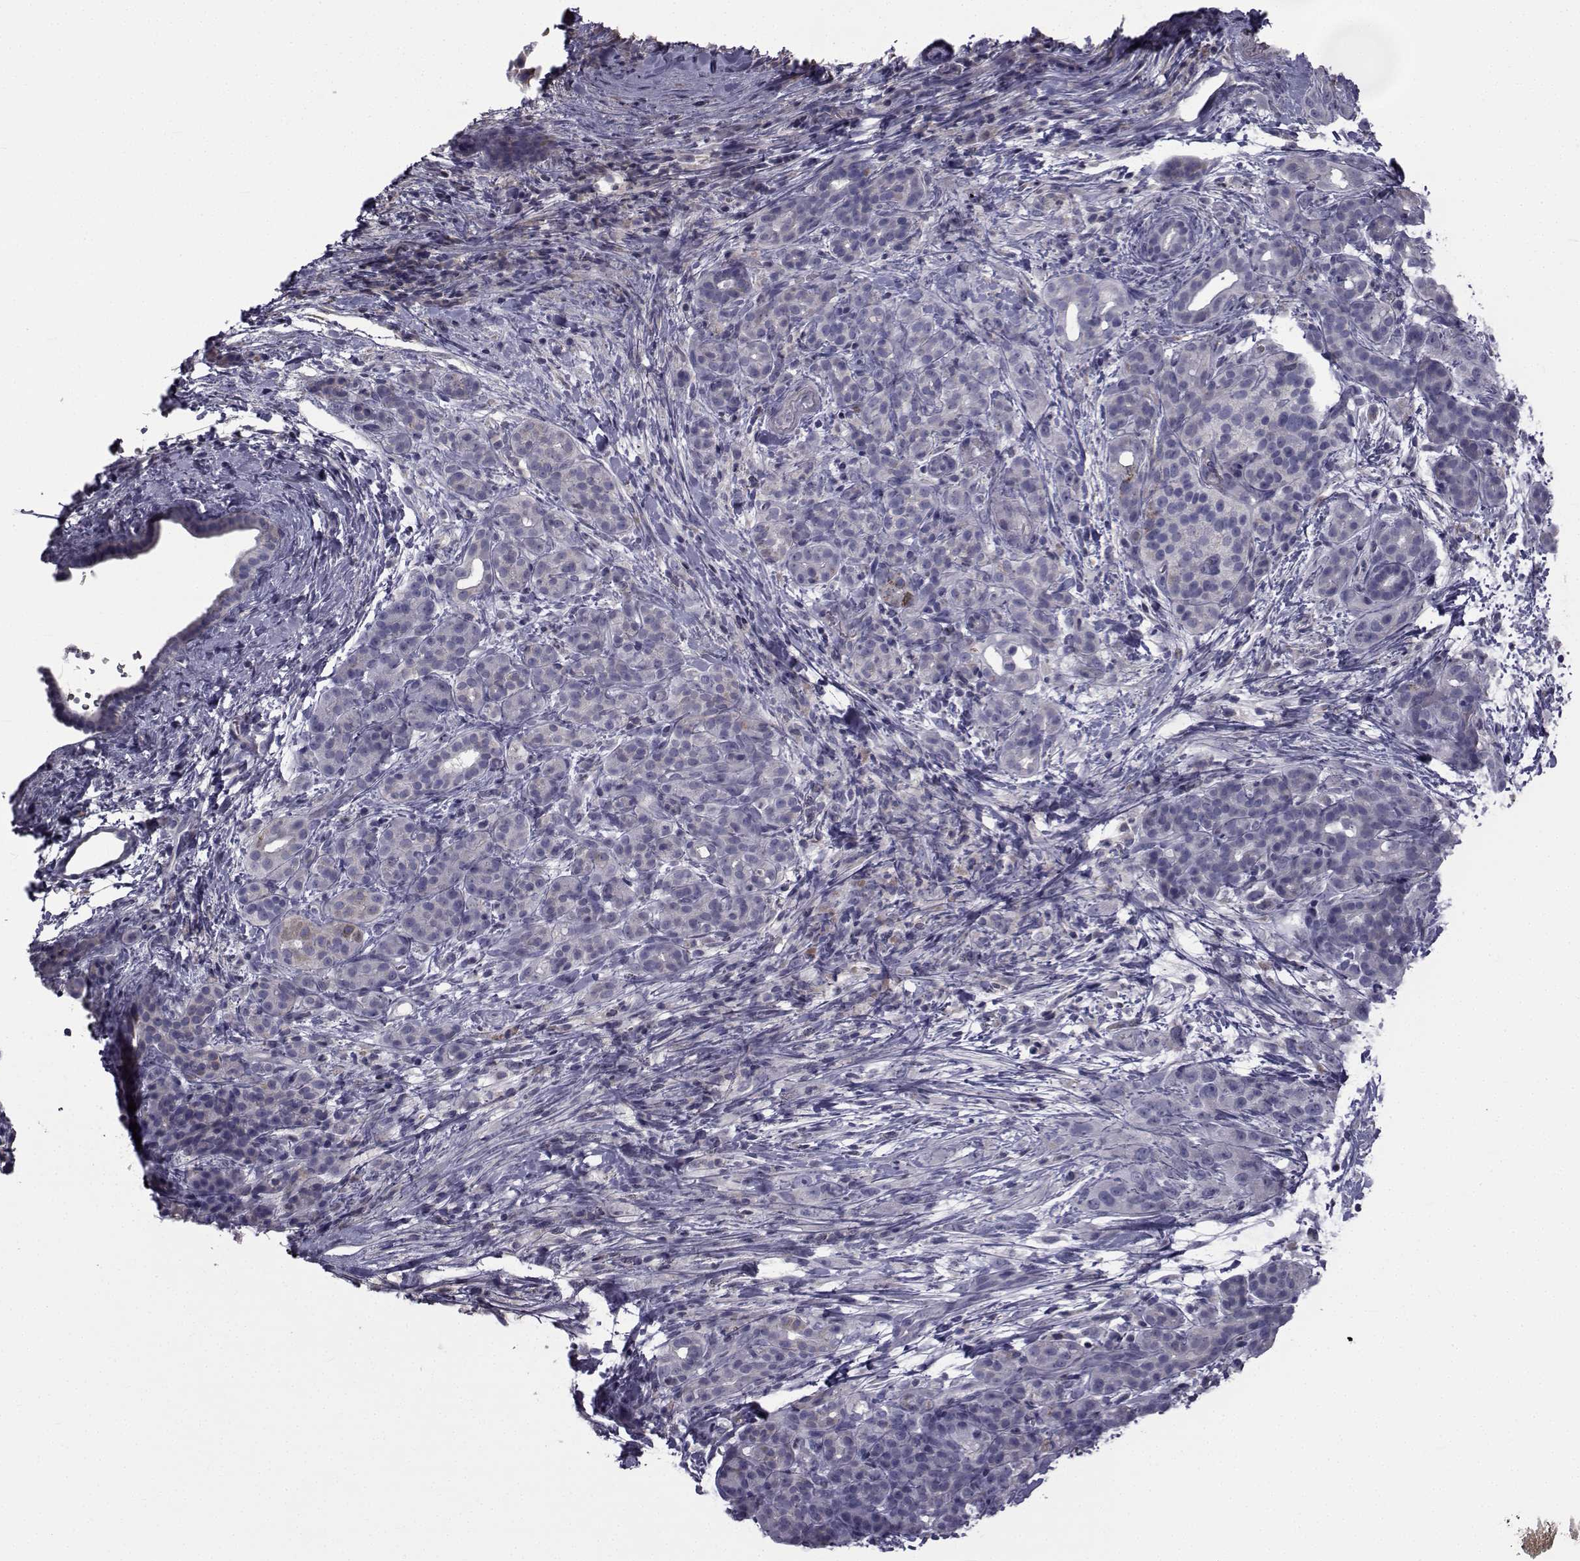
{"staining": {"intensity": "weak", "quantity": "<25%", "location": "cytoplasmic/membranous"}, "tissue": "pancreatic cancer", "cell_type": "Tumor cells", "image_type": "cancer", "snomed": [{"axis": "morphology", "description": "Adenocarcinoma, NOS"}, {"axis": "topography", "description": "Pancreas"}], "caption": "The immunohistochemistry micrograph has no significant positivity in tumor cells of pancreatic cancer tissue.", "gene": "FDXR", "patient": {"sex": "male", "age": 44}}